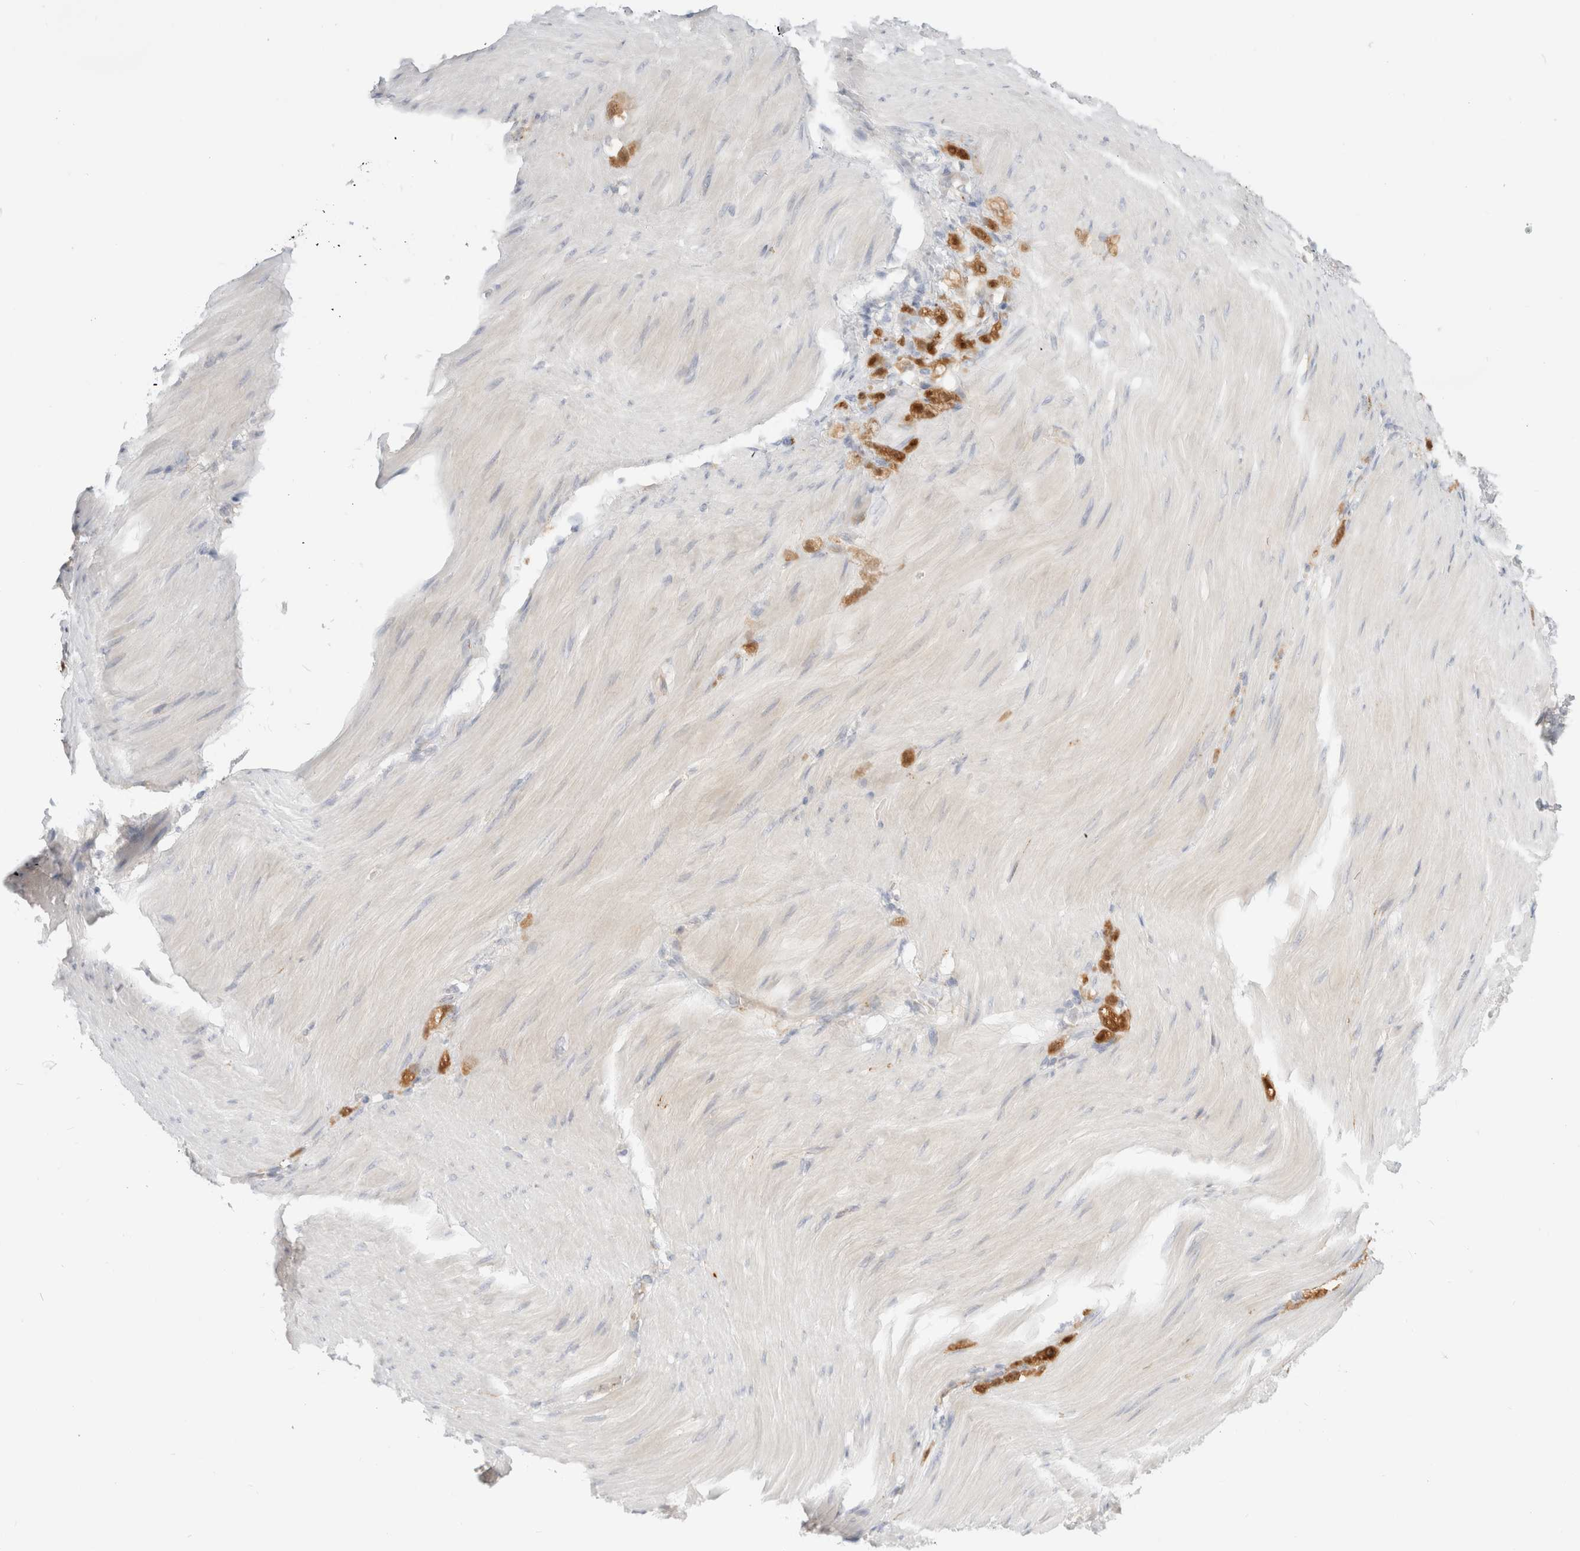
{"staining": {"intensity": "moderate", "quantity": ">75%", "location": "cytoplasmic/membranous"}, "tissue": "stomach cancer", "cell_type": "Tumor cells", "image_type": "cancer", "snomed": [{"axis": "morphology", "description": "Normal tissue, NOS"}, {"axis": "morphology", "description": "Adenocarcinoma, NOS"}, {"axis": "topography", "description": "Stomach"}], "caption": "Adenocarcinoma (stomach) stained with DAB immunohistochemistry (IHC) shows medium levels of moderate cytoplasmic/membranous staining in approximately >75% of tumor cells.", "gene": "EFCAB13", "patient": {"sex": "male", "age": 82}}